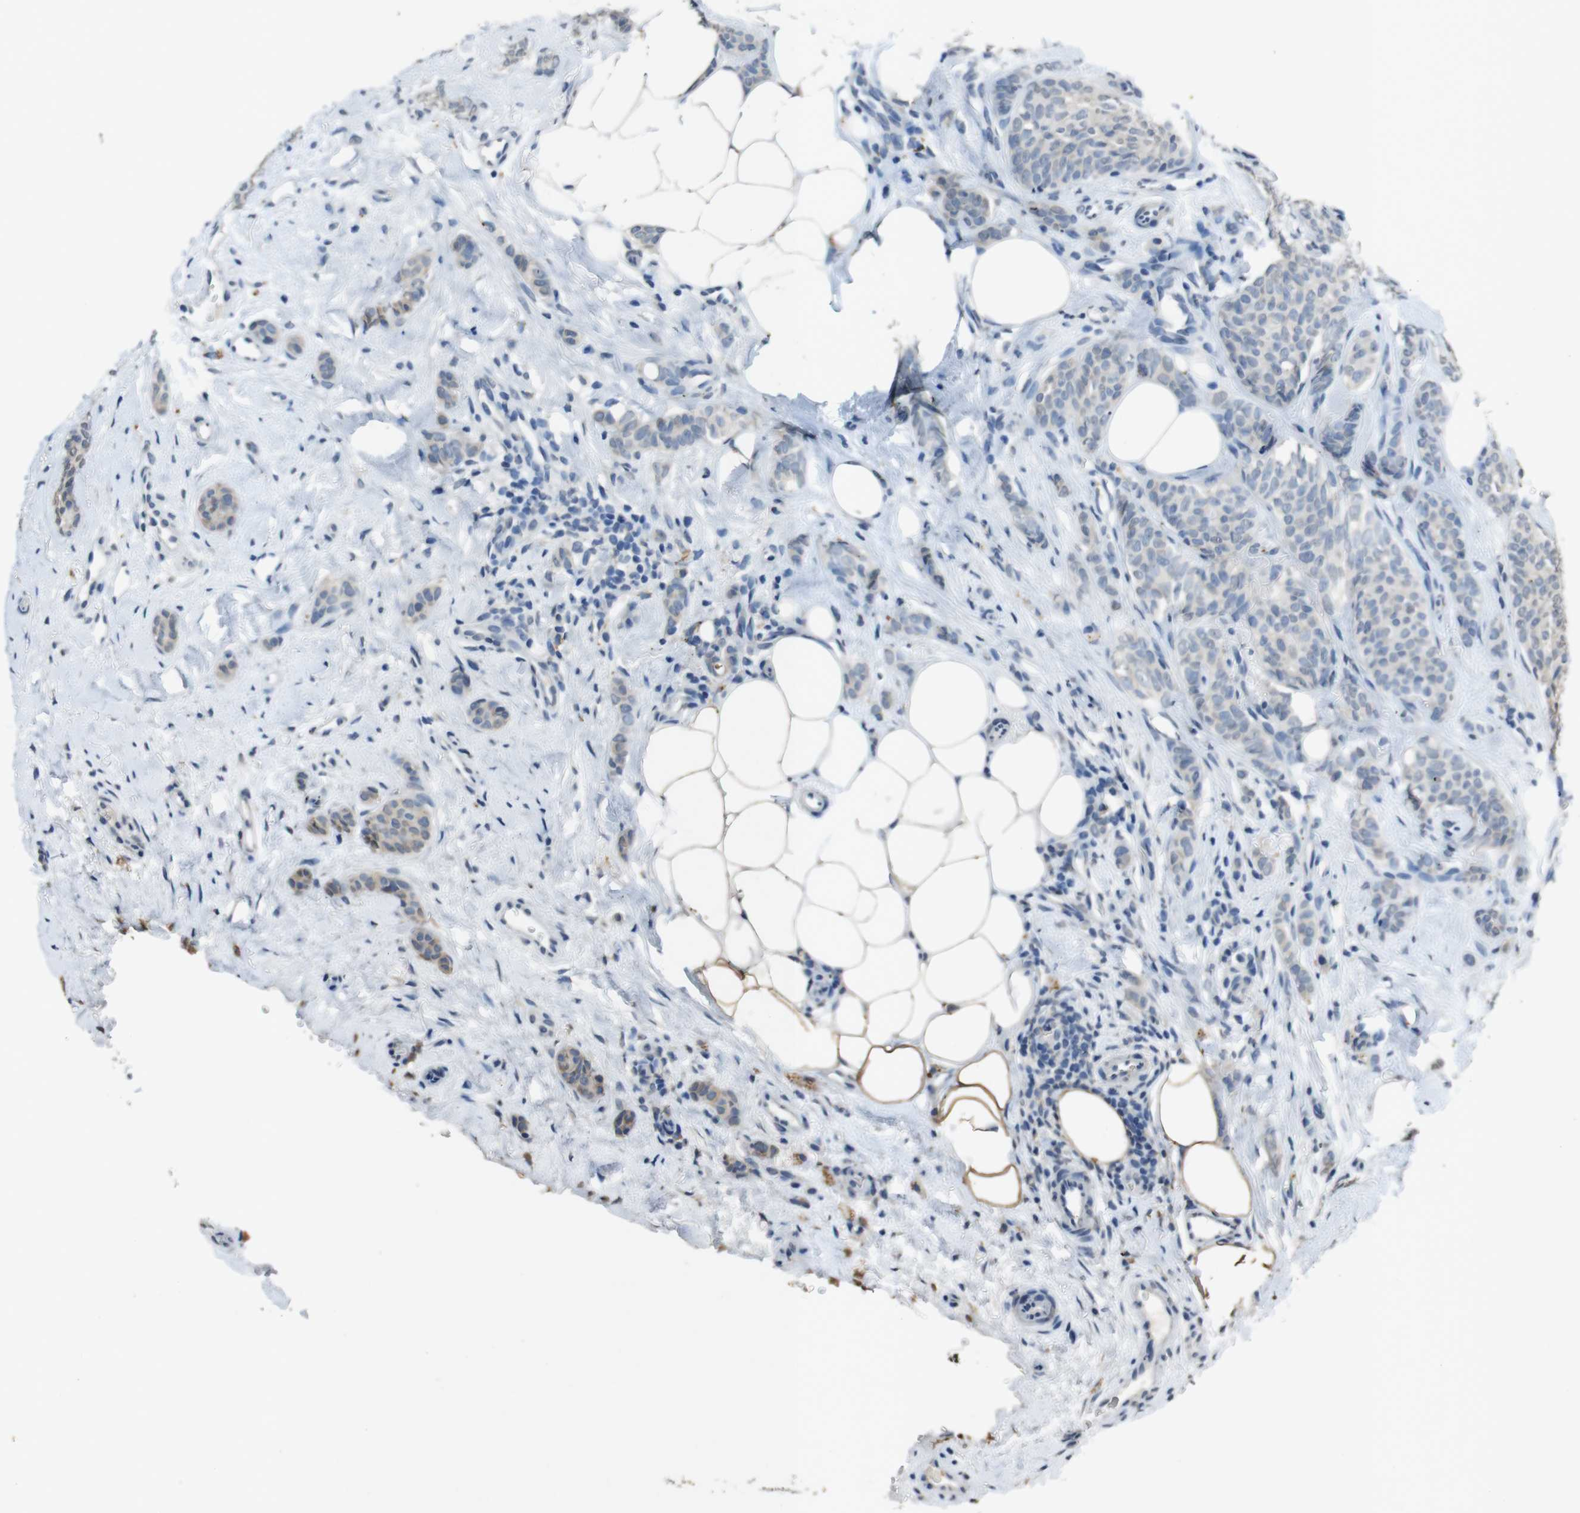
{"staining": {"intensity": "weak", "quantity": ">75%", "location": "cytoplasmic/membranous"}, "tissue": "breast cancer", "cell_type": "Tumor cells", "image_type": "cancer", "snomed": [{"axis": "morphology", "description": "Lobular carcinoma"}, {"axis": "topography", "description": "Skin"}, {"axis": "topography", "description": "Breast"}], "caption": "A micrograph of human breast lobular carcinoma stained for a protein reveals weak cytoplasmic/membranous brown staining in tumor cells. The staining was performed using DAB (3,3'-diaminobenzidine), with brown indicating positive protein expression. Nuclei are stained blue with hematoxylin.", "gene": "STBD1", "patient": {"sex": "female", "age": 46}}